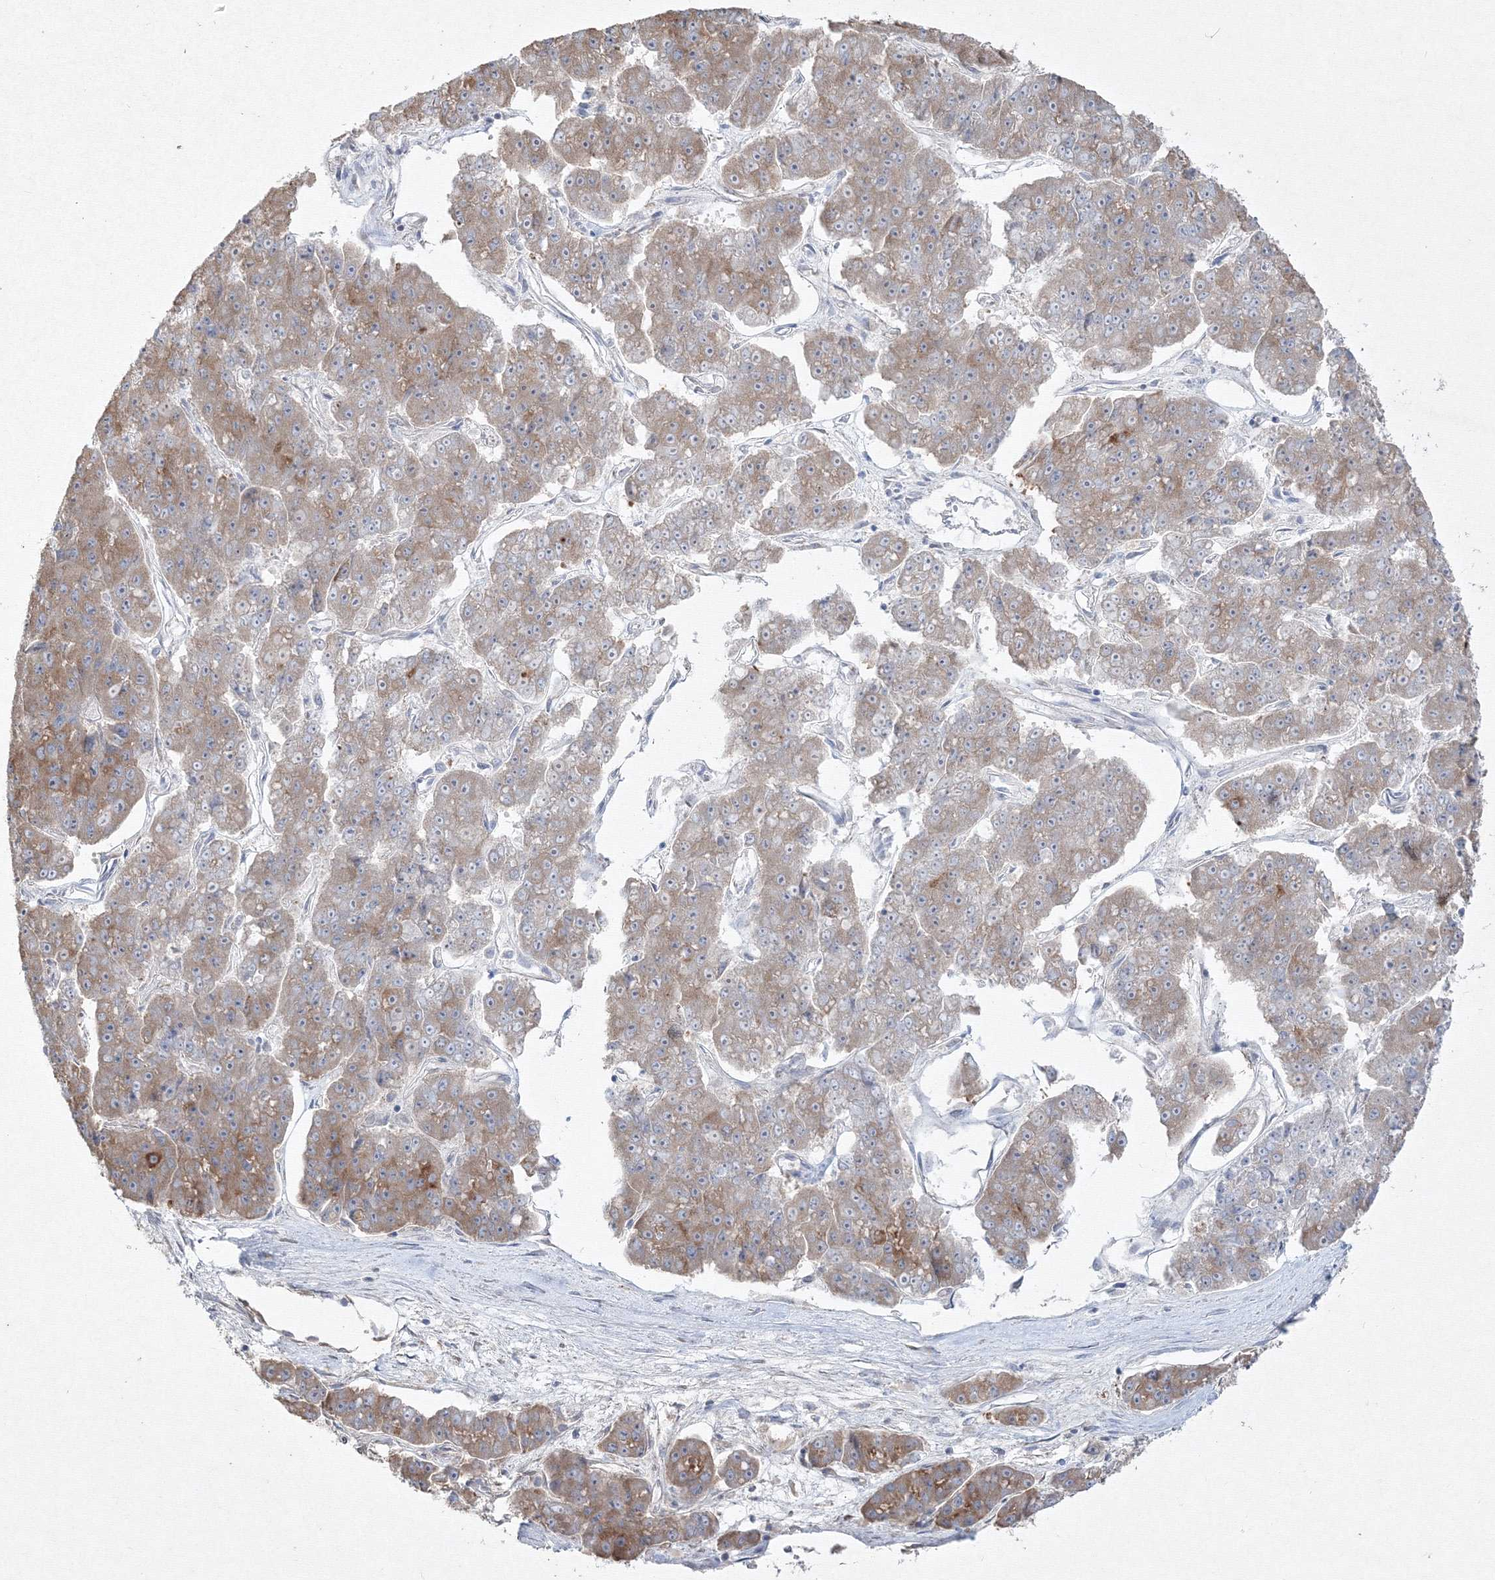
{"staining": {"intensity": "moderate", "quantity": "25%-75%", "location": "cytoplasmic/membranous"}, "tissue": "pancreatic cancer", "cell_type": "Tumor cells", "image_type": "cancer", "snomed": [{"axis": "morphology", "description": "Adenocarcinoma, NOS"}, {"axis": "topography", "description": "Pancreas"}], "caption": "Immunohistochemistry (IHC) image of pancreatic cancer stained for a protein (brown), which demonstrates medium levels of moderate cytoplasmic/membranous positivity in approximately 25%-75% of tumor cells.", "gene": "FBXL8", "patient": {"sex": "male", "age": 50}}